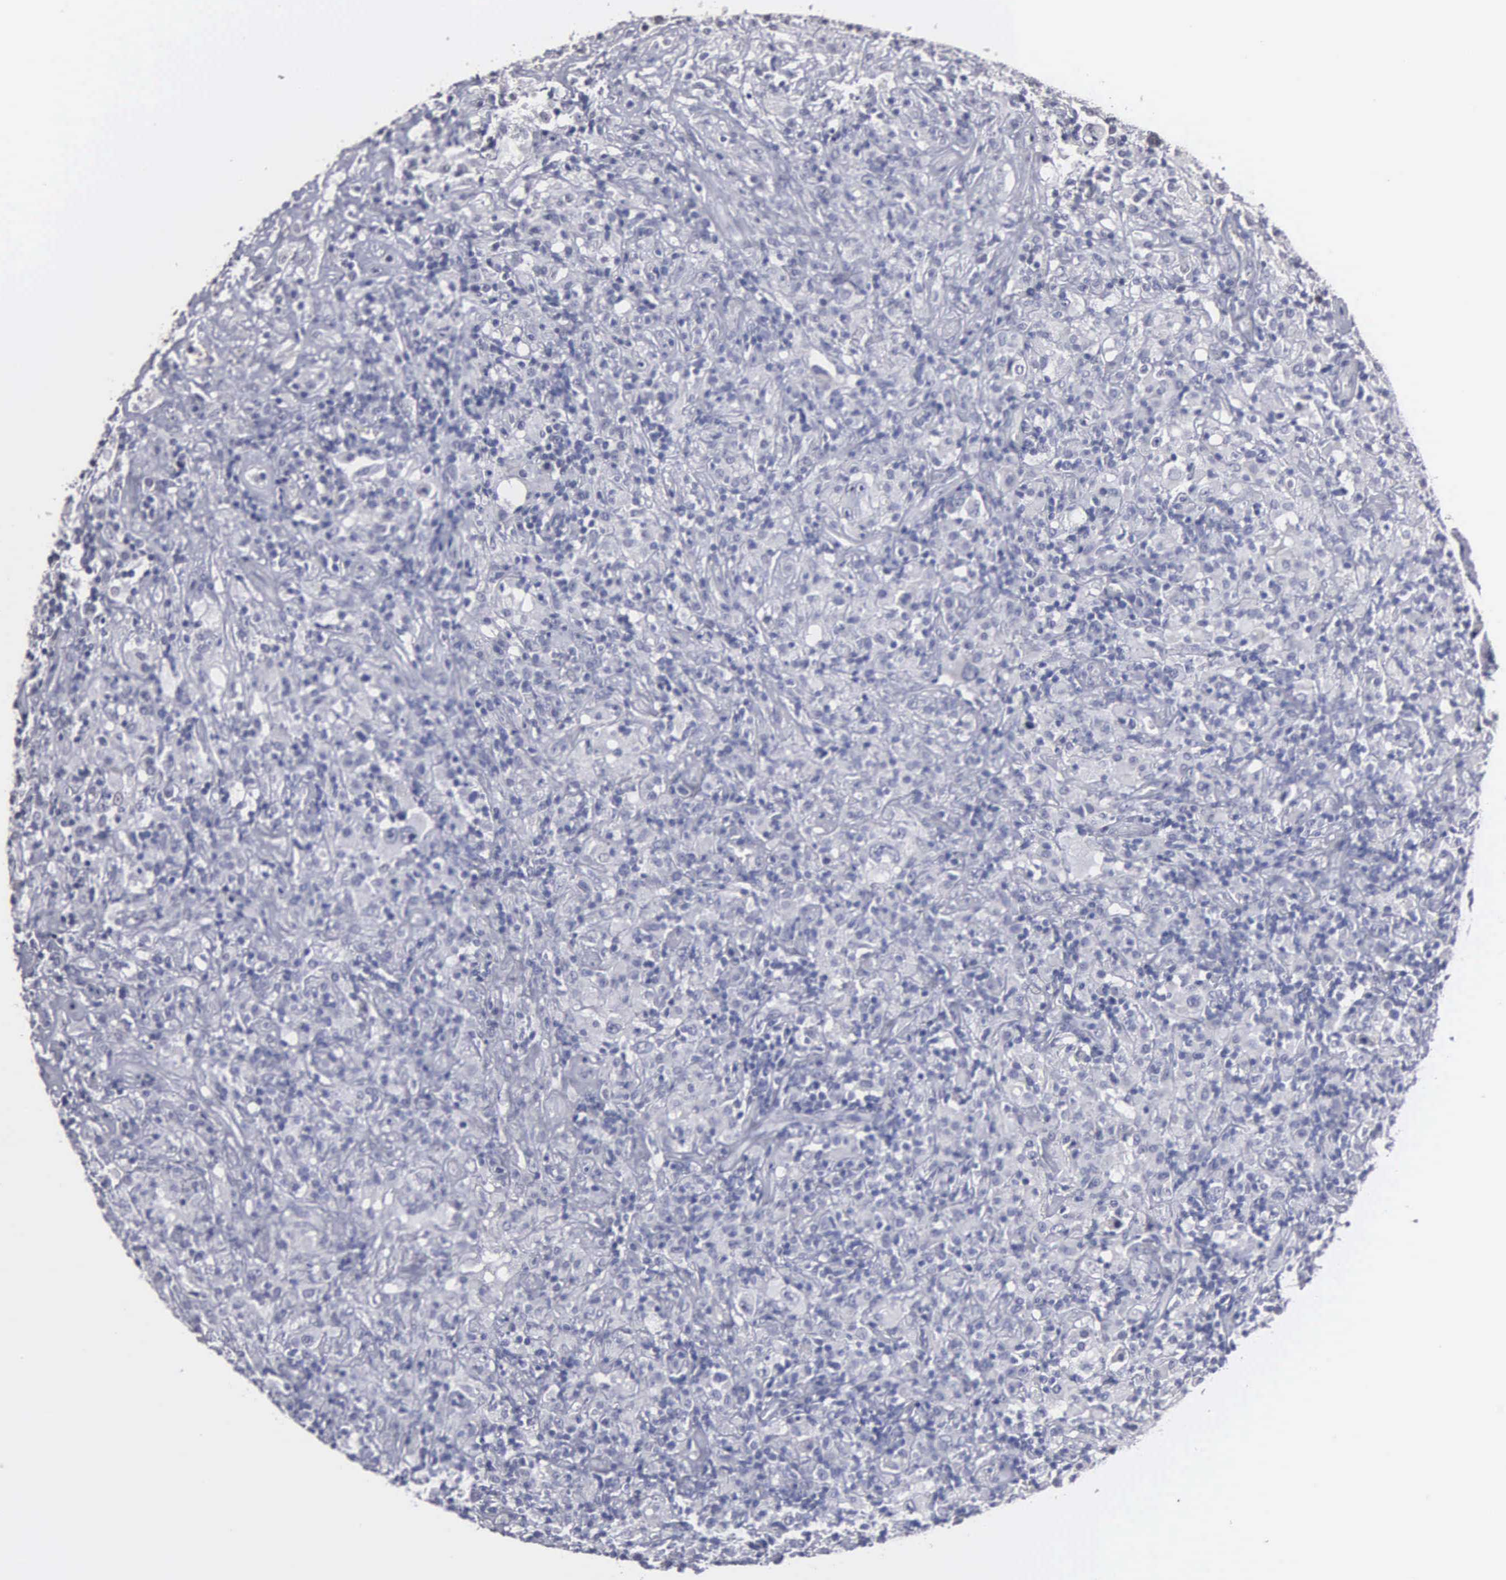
{"staining": {"intensity": "negative", "quantity": "none", "location": "none"}, "tissue": "lymphoma", "cell_type": "Tumor cells", "image_type": "cancer", "snomed": [{"axis": "morphology", "description": "Hodgkin's disease, NOS"}, {"axis": "topography", "description": "Lymph node"}], "caption": "This is a micrograph of immunohistochemistry (IHC) staining of Hodgkin's disease, which shows no positivity in tumor cells.", "gene": "UPB1", "patient": {"sex": "male", "age": 46}}